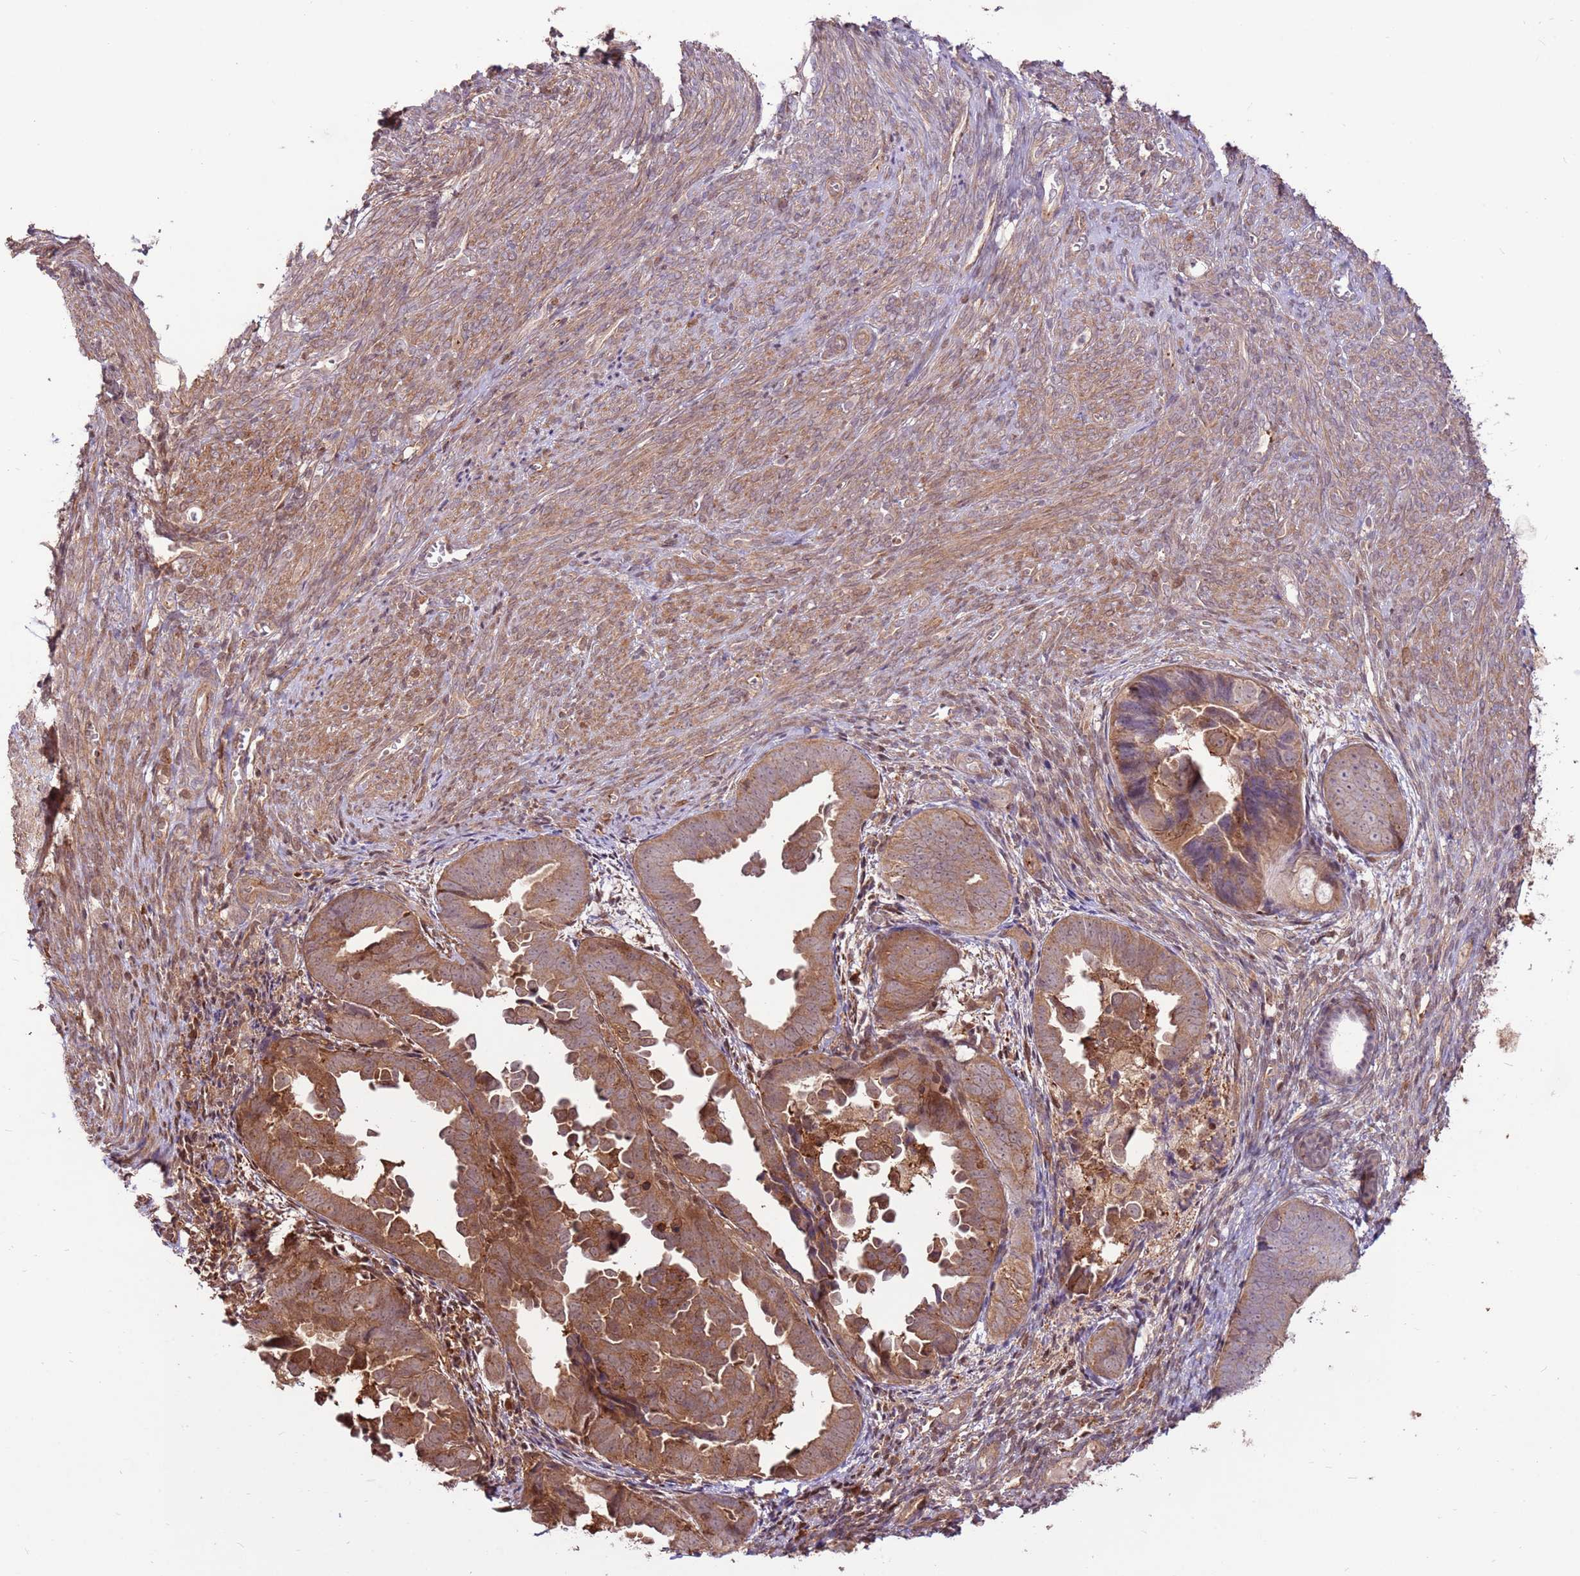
{"staining": {"intensity": "moderate", "quantity": ">75%", "location": "cytoplasmic/membranous"}, "tissue": "endometrial cancer", "cell_type": "Tumor cells", "image_type": "cancer", "snomed": [{"axis": "morphology", "description": "Adenocarcinoma, NOS"}, {"axis": "topography", "description": "Endometrium"}], "caption": "Immunohistochemical staining of human endometrial cancer (adenocarcinoma) demonstrates medium levels of moderate cytoplasmic/membranous protein expression in approximately >75% of tumor cells.", "gene": "CCDC112", "patient": {"sex": "female", "age": 75}}